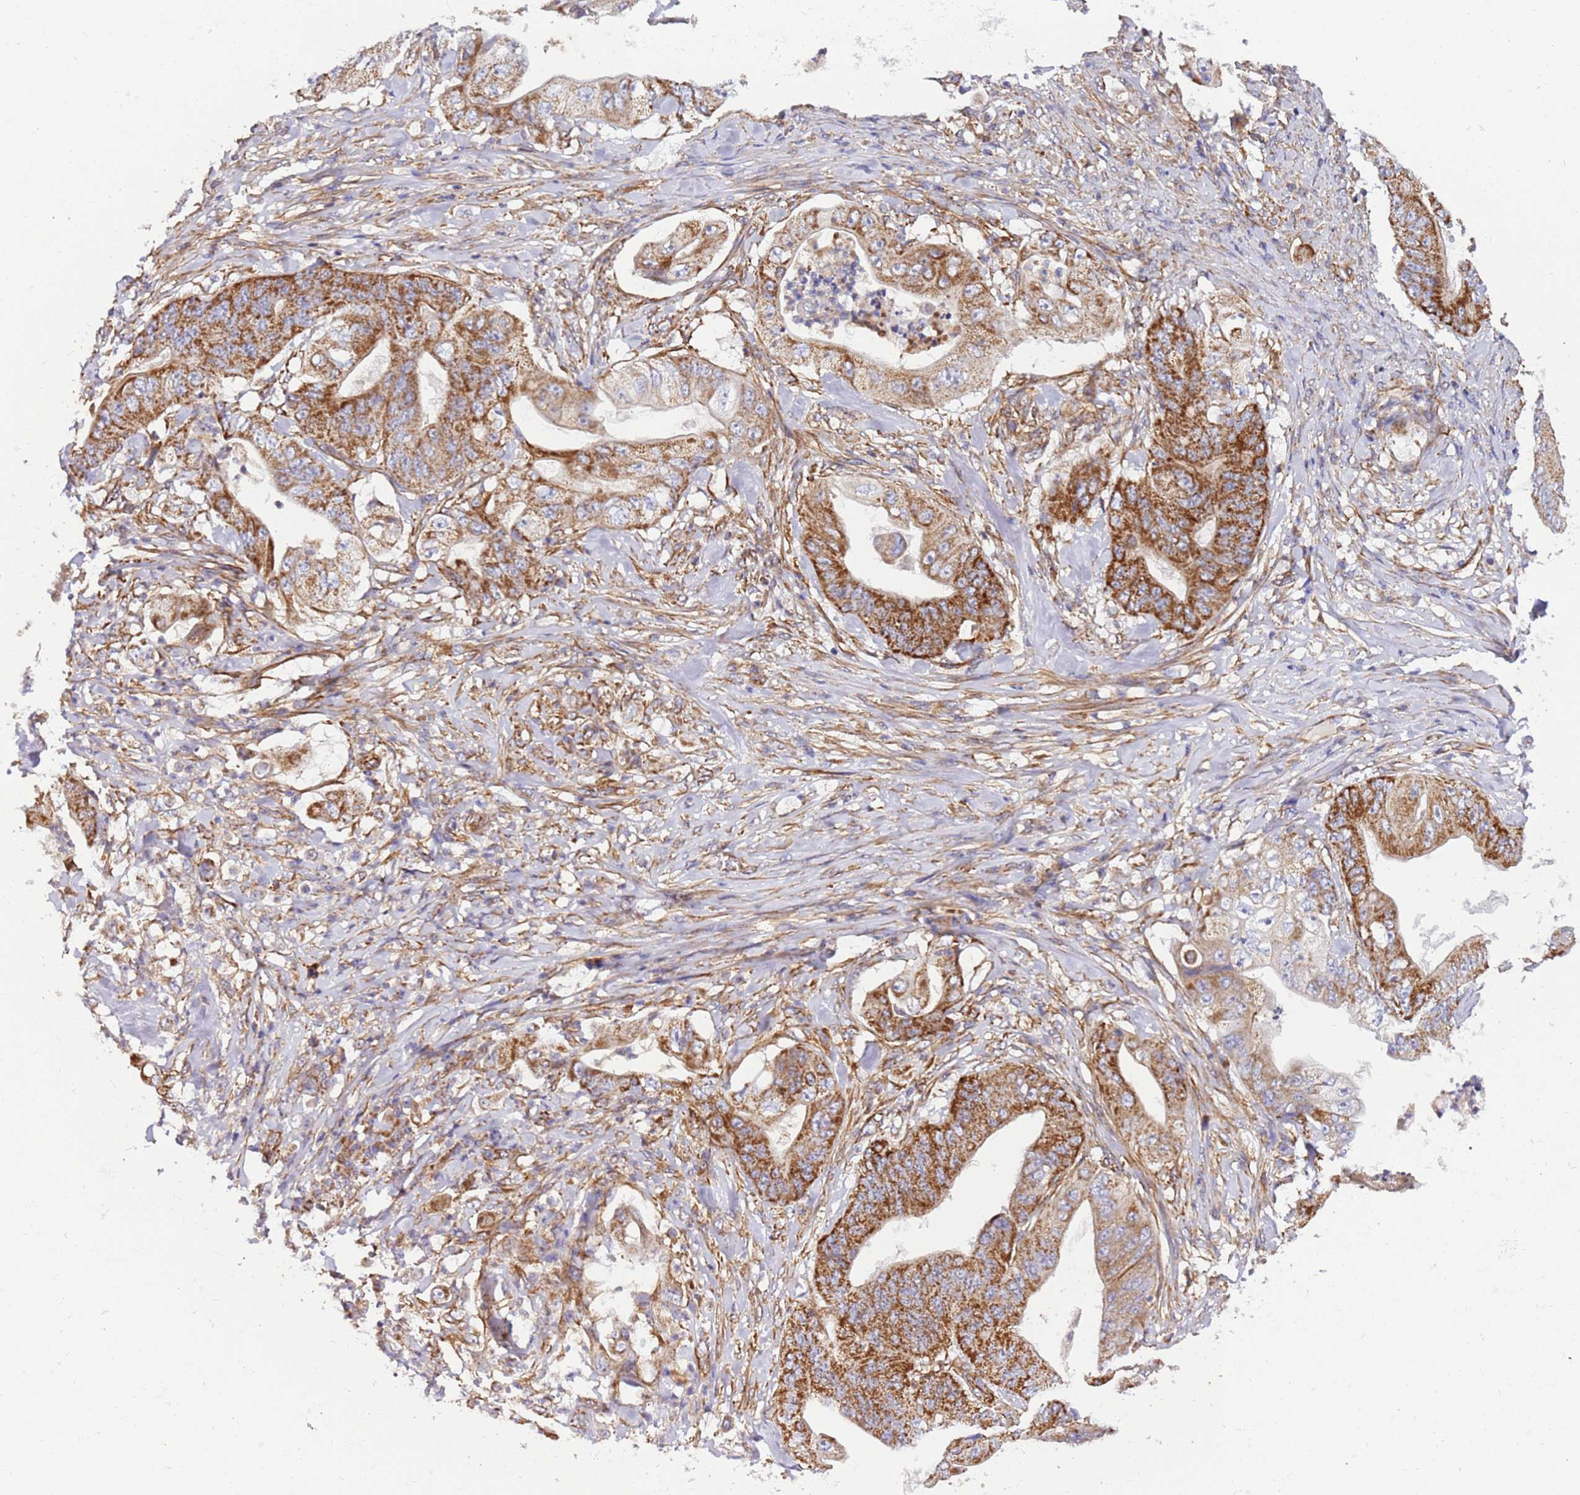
{"staining": {"intensity": "strong", "quantity": ">75%", "location": "cytoplasmic/membranous"}, "tissue": "stomach cancer", "cell_type": "Tumor cells", "image_type": "cancer", "snomed": [{"axis": "morphology", "description": "Adenocarcinoma, NOS"}, {"axis": "topography", "description": "Stomach"}], "caption": "Immunohistochemistry of human stomach cancer (adenocarcinoma) shows high levels of strong cytoplasmic/membranous positivity in approximately >75% of tumor cells. (Brightfield microscopy of DAB IHC at high magnification).", "gene": "MRPL20", "patient": {"sex": "female", "age": 73}}